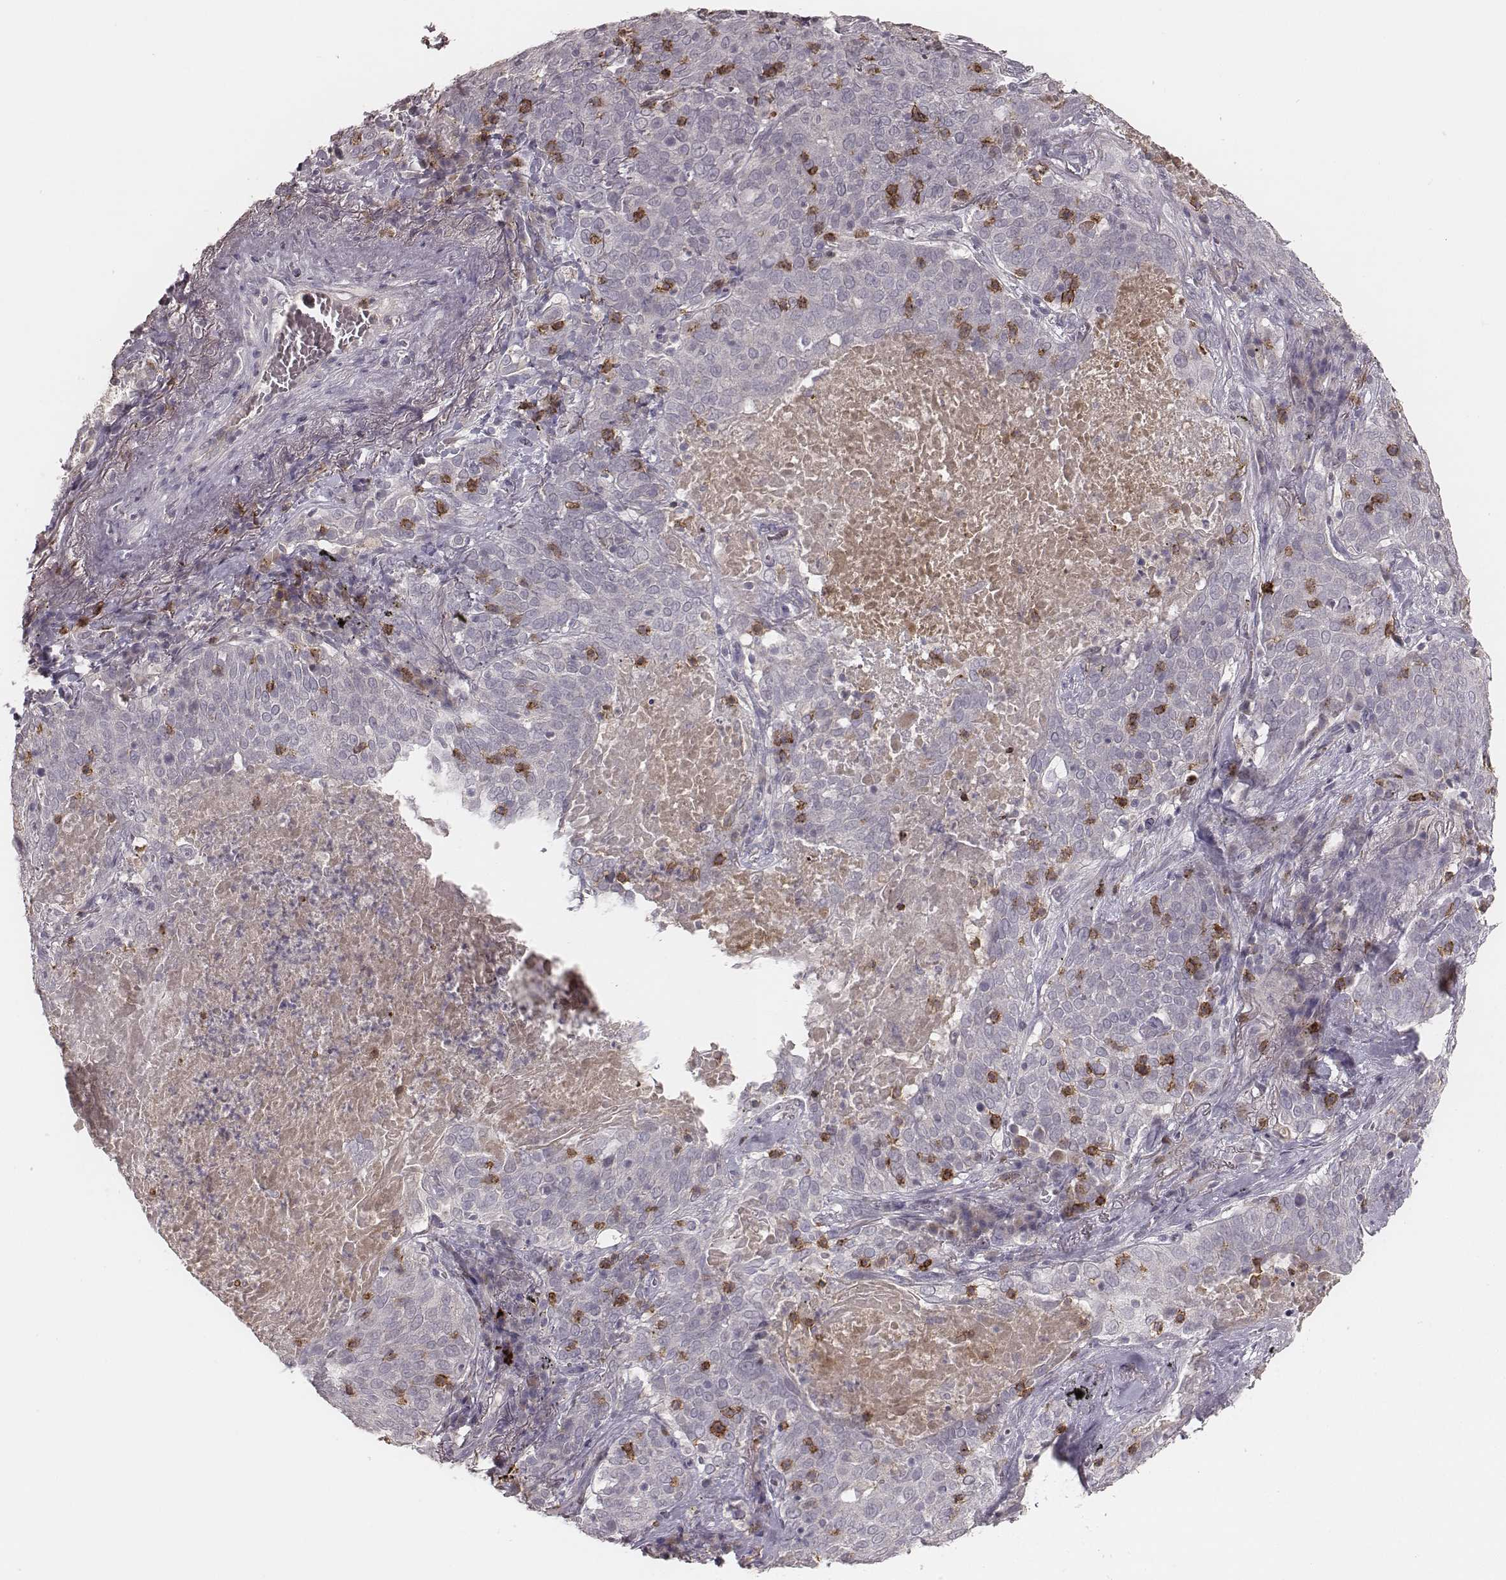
{"staining": {"intensity": "negative", "quantity": "none", "location": "none"}, "tissue": "lung cancer", "cell_type": "Tumor cells", "image_type": "cancer", "snomed": [{"axis": "morphology", "description": "Squamous cell carcinoma, NOS"}, {"axis": "topography", "description": "Lung"}], "caption": "Immunohistochemistry (IHC) photomicrograph of human lung cancer stained for a protein (brown), which shows no positivity in tumor cells. The staining was performed using DAB (3,3'-diaminobenzidine) to visualize the protein expression in brown, while the nuclei were stained in blue with hematoxylin (Magnification: 20x).", "gene": "CD8A", "patient": {"sex": "male", "age": 82}}